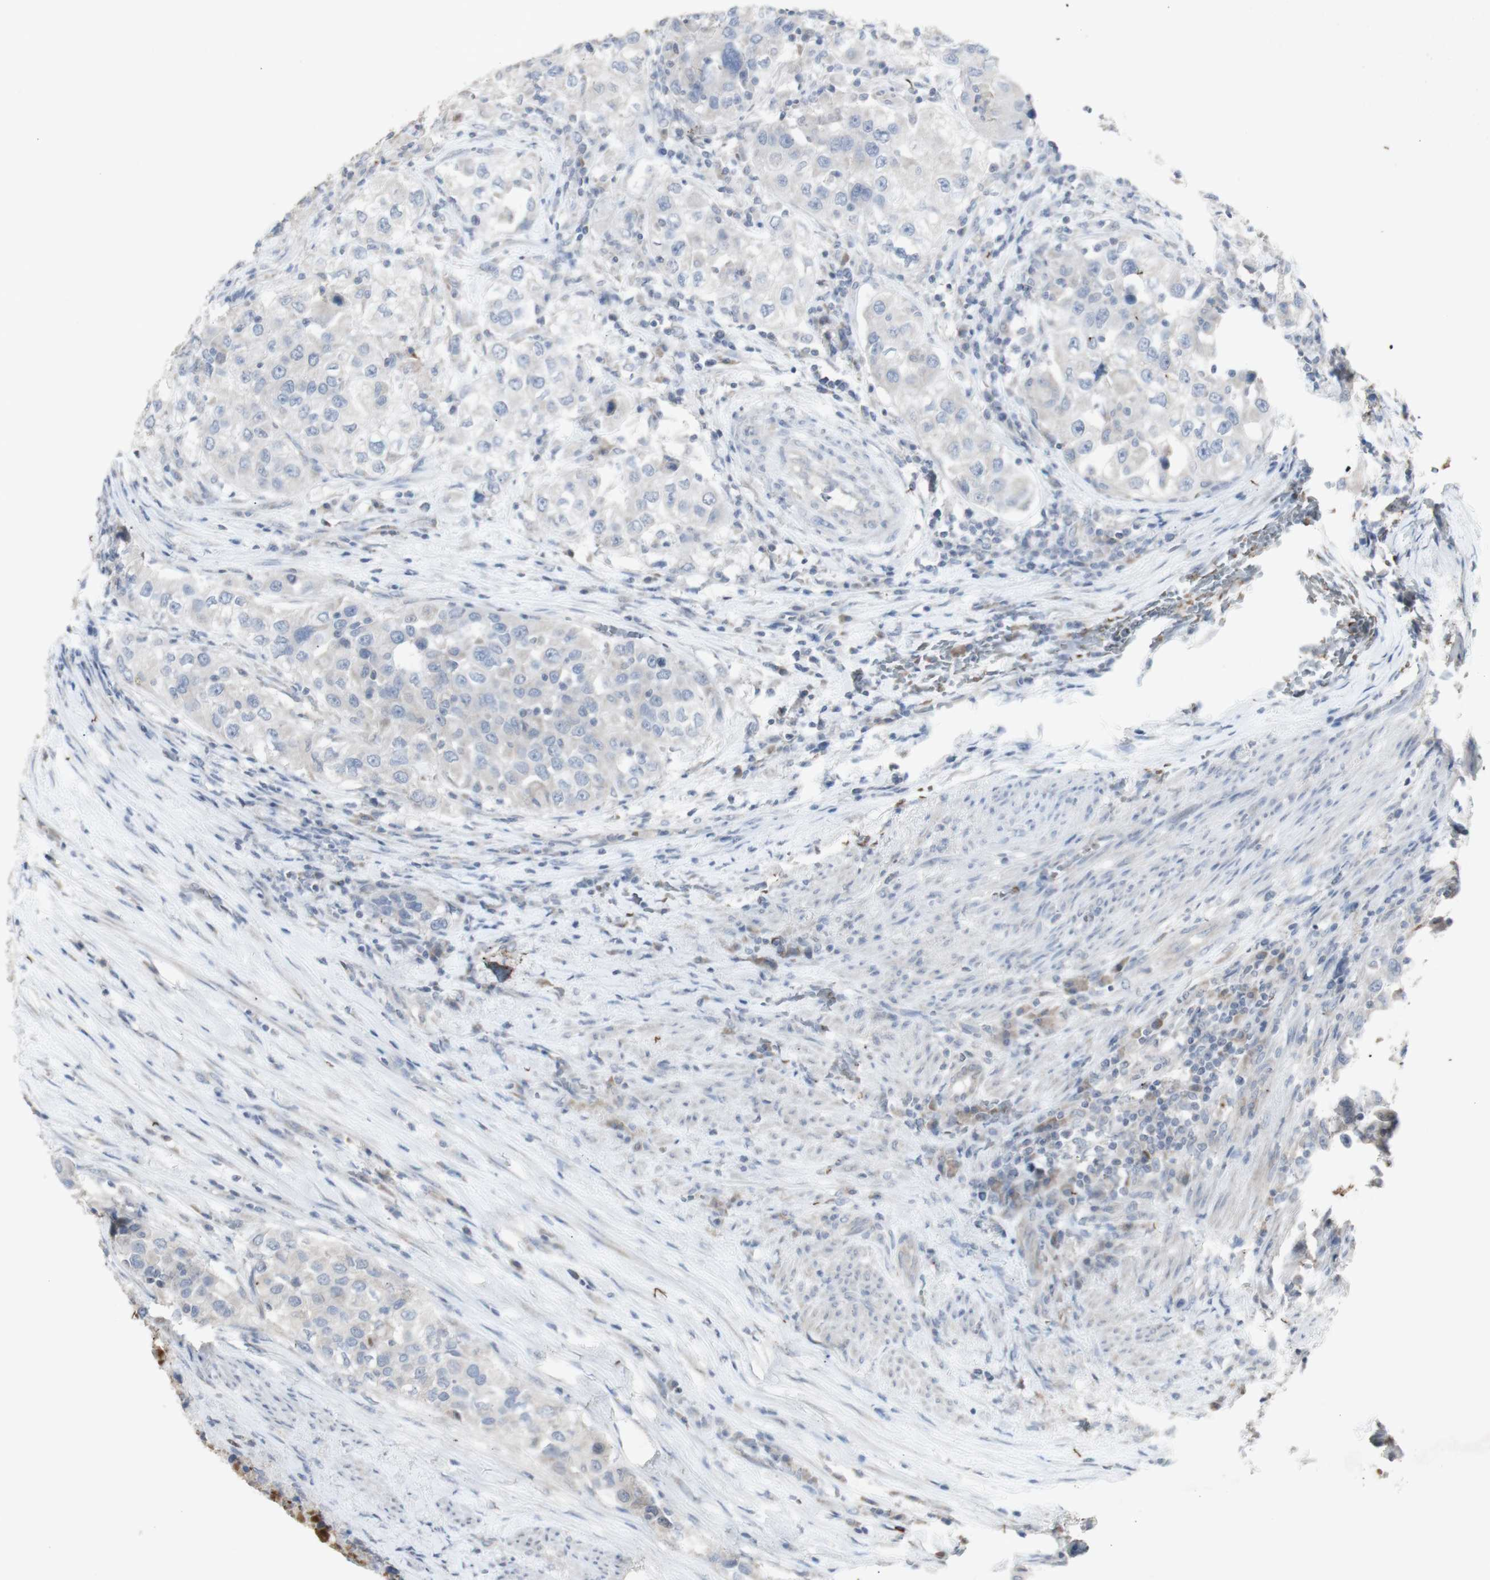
{"staining": {"intensity": "weak", "quantity": "25%-75%", "location": "cytoplasmic/membranous"}, "tissue": "urothelial cancer", "cell_type": "Tumor cells", "image_type": "cancer", "snomed": [{"axis": "morphology", "description": "Urothelial carcinoma, High grade"}, {"axis": "topography", "description": "Urinary bladder"}], "caption": "Weak cytoplasmic/membranous expression is appreciated in about 25%-75% of tumor cells in urothelial cancer.", "gene": "INS", "patient": {"sex": "female", "age": 80}}